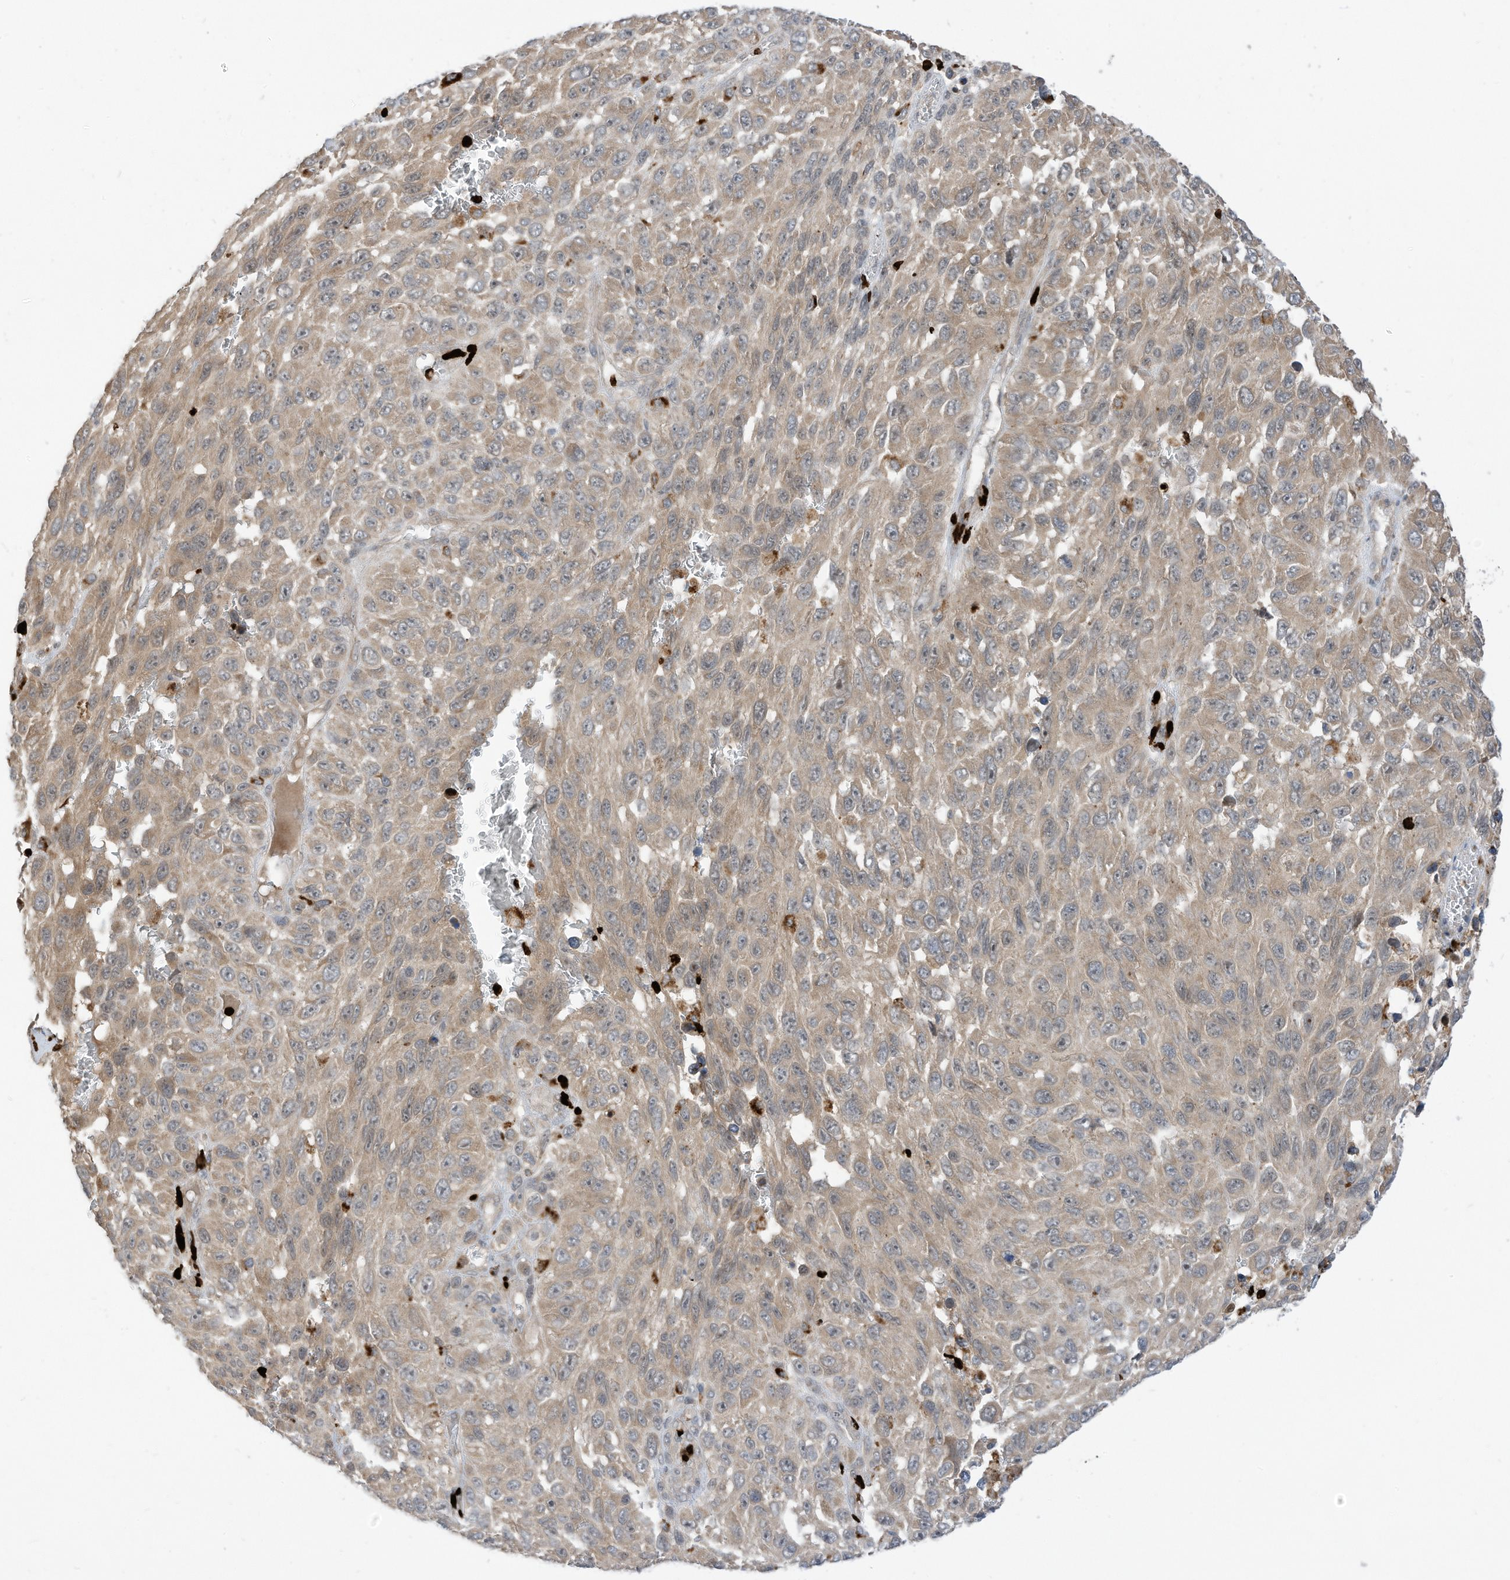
{"staining": {"intensity": "weak", "quantity": "25%-75%", "location": "cytoplasmic/membranous"}, "tissue": "melanoma", "cell_type": "Tumor cells", "image_type": "cancer", "snomed": [{"axis": "morphology", "description": "Malignant melanoma, NOS"}, {"axis": "topography", "description": "Skin"}], "caption": "Melanoma stained for a protein reveals weak cytoplasmic/membranous positivity in tumor cells. The staining was performed using DAB to visualize the protein expression in brown, while the nuclei were stained in blue with hematoxylin (Magnification: 20x).", "gene": "CNKSR1", "patient": {"sex": "female", "age": 96}}